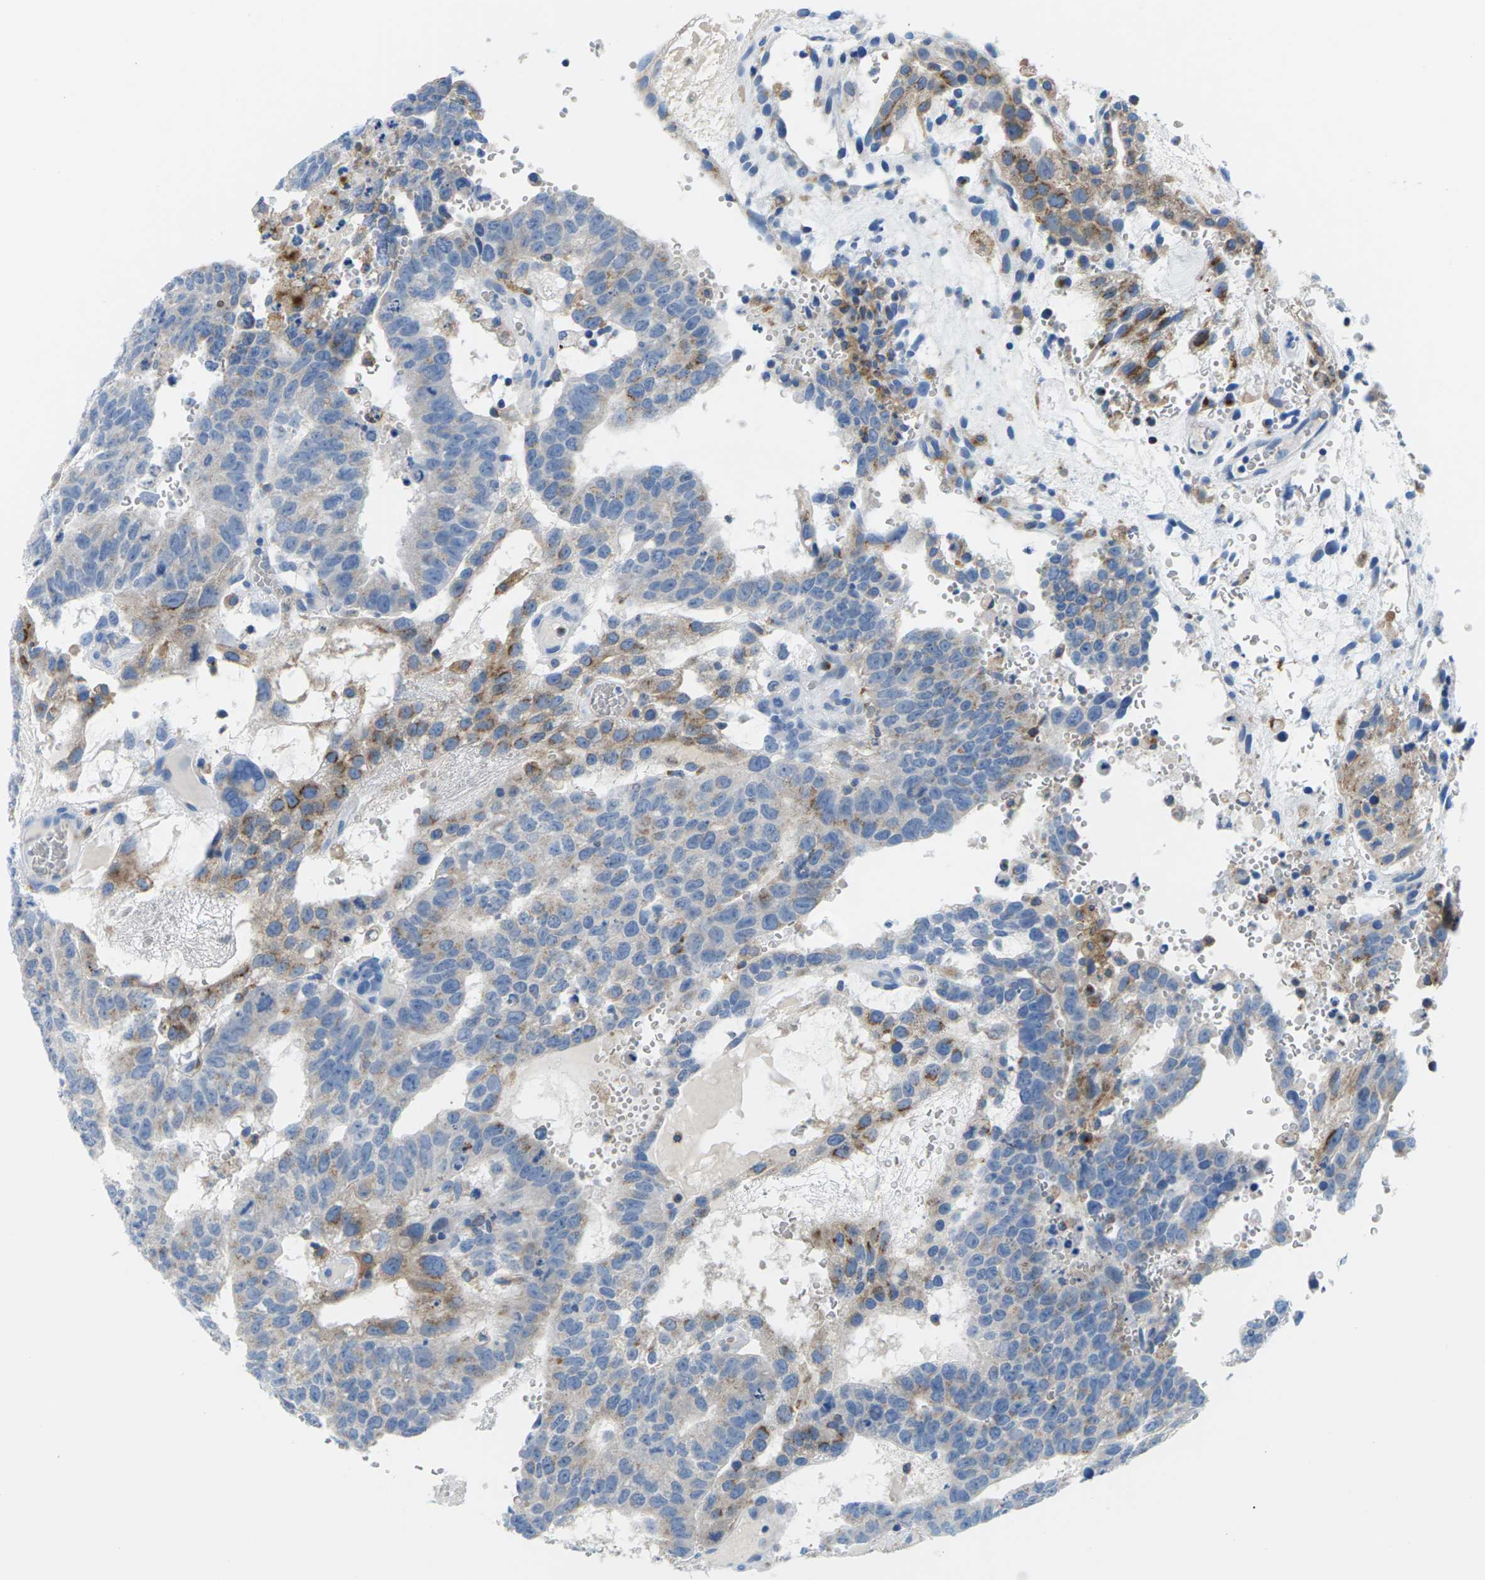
{"staining": {"intensity": "negative", "quantity": "none", "location": "none"}, "tissue": "testis cancer", "cell_type": "Tumor cells", "image_type": "cancer", "snomed": [{"axis": "morphology", "description": "Seminoma, NOS"}, {"axis": "morphology", "description": "Carcinoma, Embryonal, NOS"}, {"axis": "topography", "description": "Testis"}], "caption": "Tumor cells show no significant expression in testis cancer.", "gene": "SYNGR2", "patient": {"sex": "male", "age": 52}}